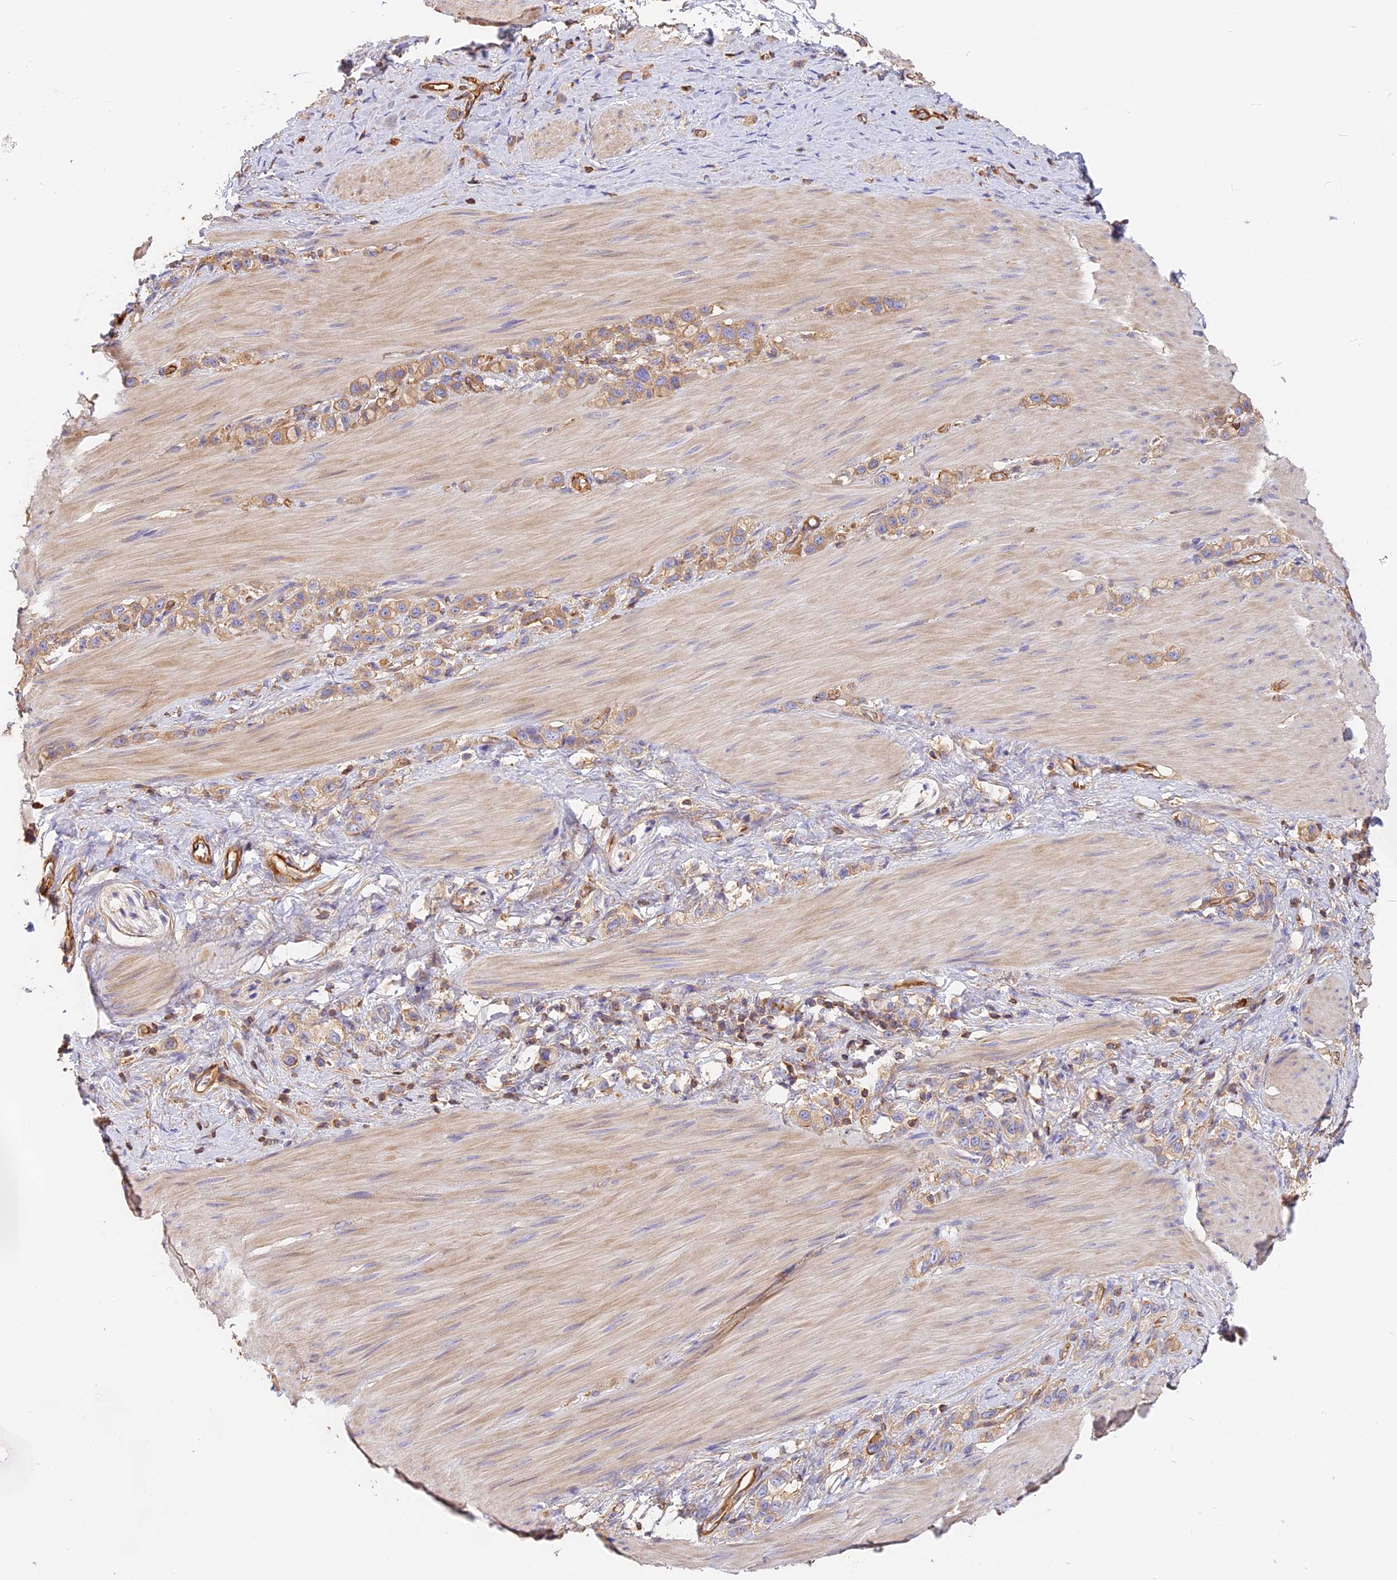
{"staining": {"intensity": "moderate", "quantity": ">75%", "location": "cytoplasmic/membranous"}, "tissue": "stomach cancer", "cell_type": "Tumor cells", "image_type": "cancer", "snomed": [{"axis": "morphology", "description": "Adenocarcinoma, NOS"}, {"axis": "topography", "description": "Stomach"}], "caption": "Immunohistochemistry (IHC) micrograph of stomach adenocarcinoma stained for a protein (brown), which demonstrates medium levels of moderate cytoplasmic/membranous staining in approximately >75% of tumor cells.", "gene": "VPS18", "patient": {"sex": "female", "age": 65}}